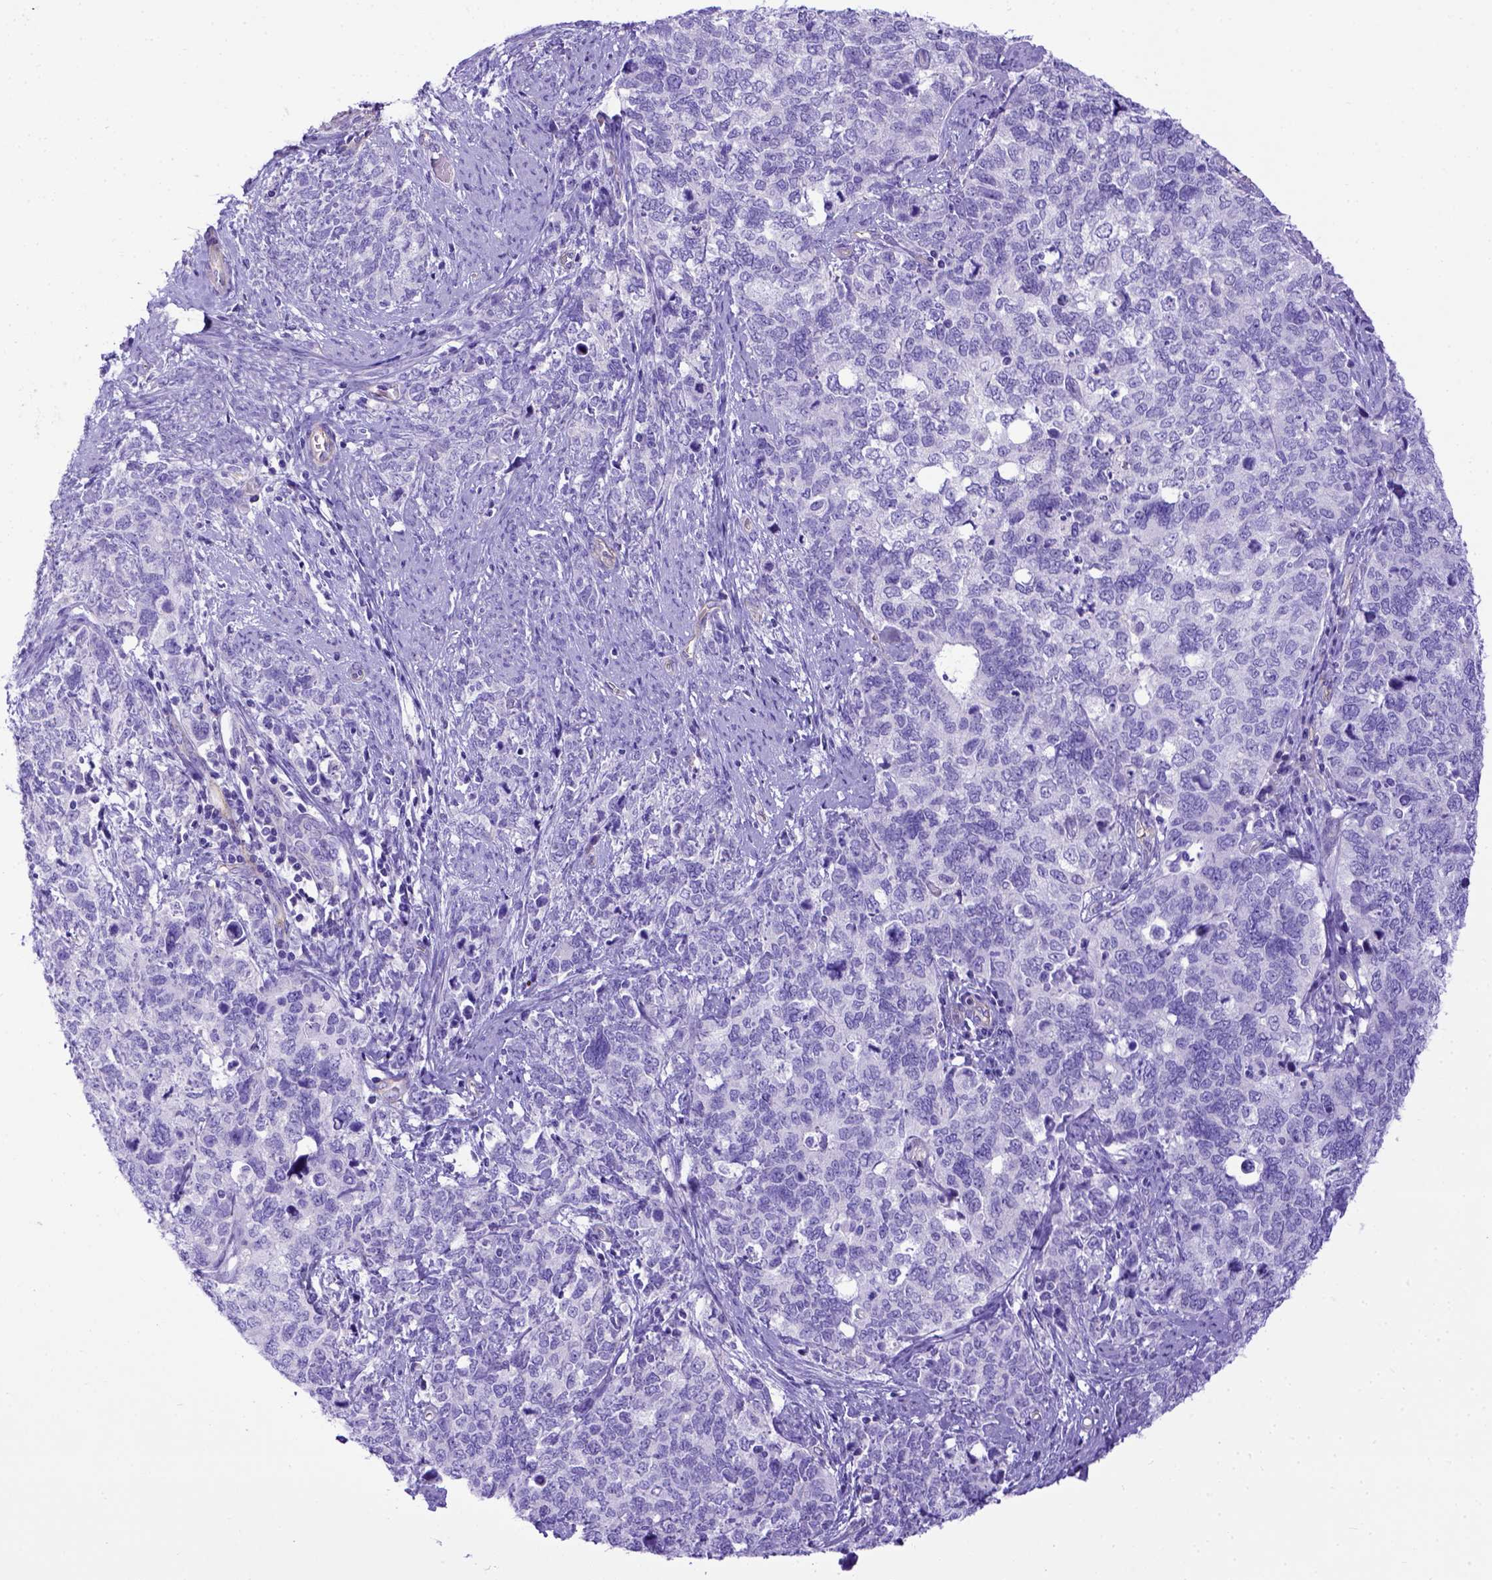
{"staining": {"intensity": "negative", "quantity": "none", "location": "none"}, "tissue": "cervical cancer", "cell_type": "Tumor cells", "image_type": "cancer", "snomed": [{"axis": "morphology", "description": "Squamous cell carcinoma, NOS"}, {"axis": "topography", "description": "Cervix"}], "caption": "Immunohistochemistry photomicrograph of neoplastic tissue: cervical squamous cell carcinoma stained with DAB shows no significant protein positivity in tumor cells.", "gene": "LRRC18", "patient": {"sex": "female", "age": 63}}